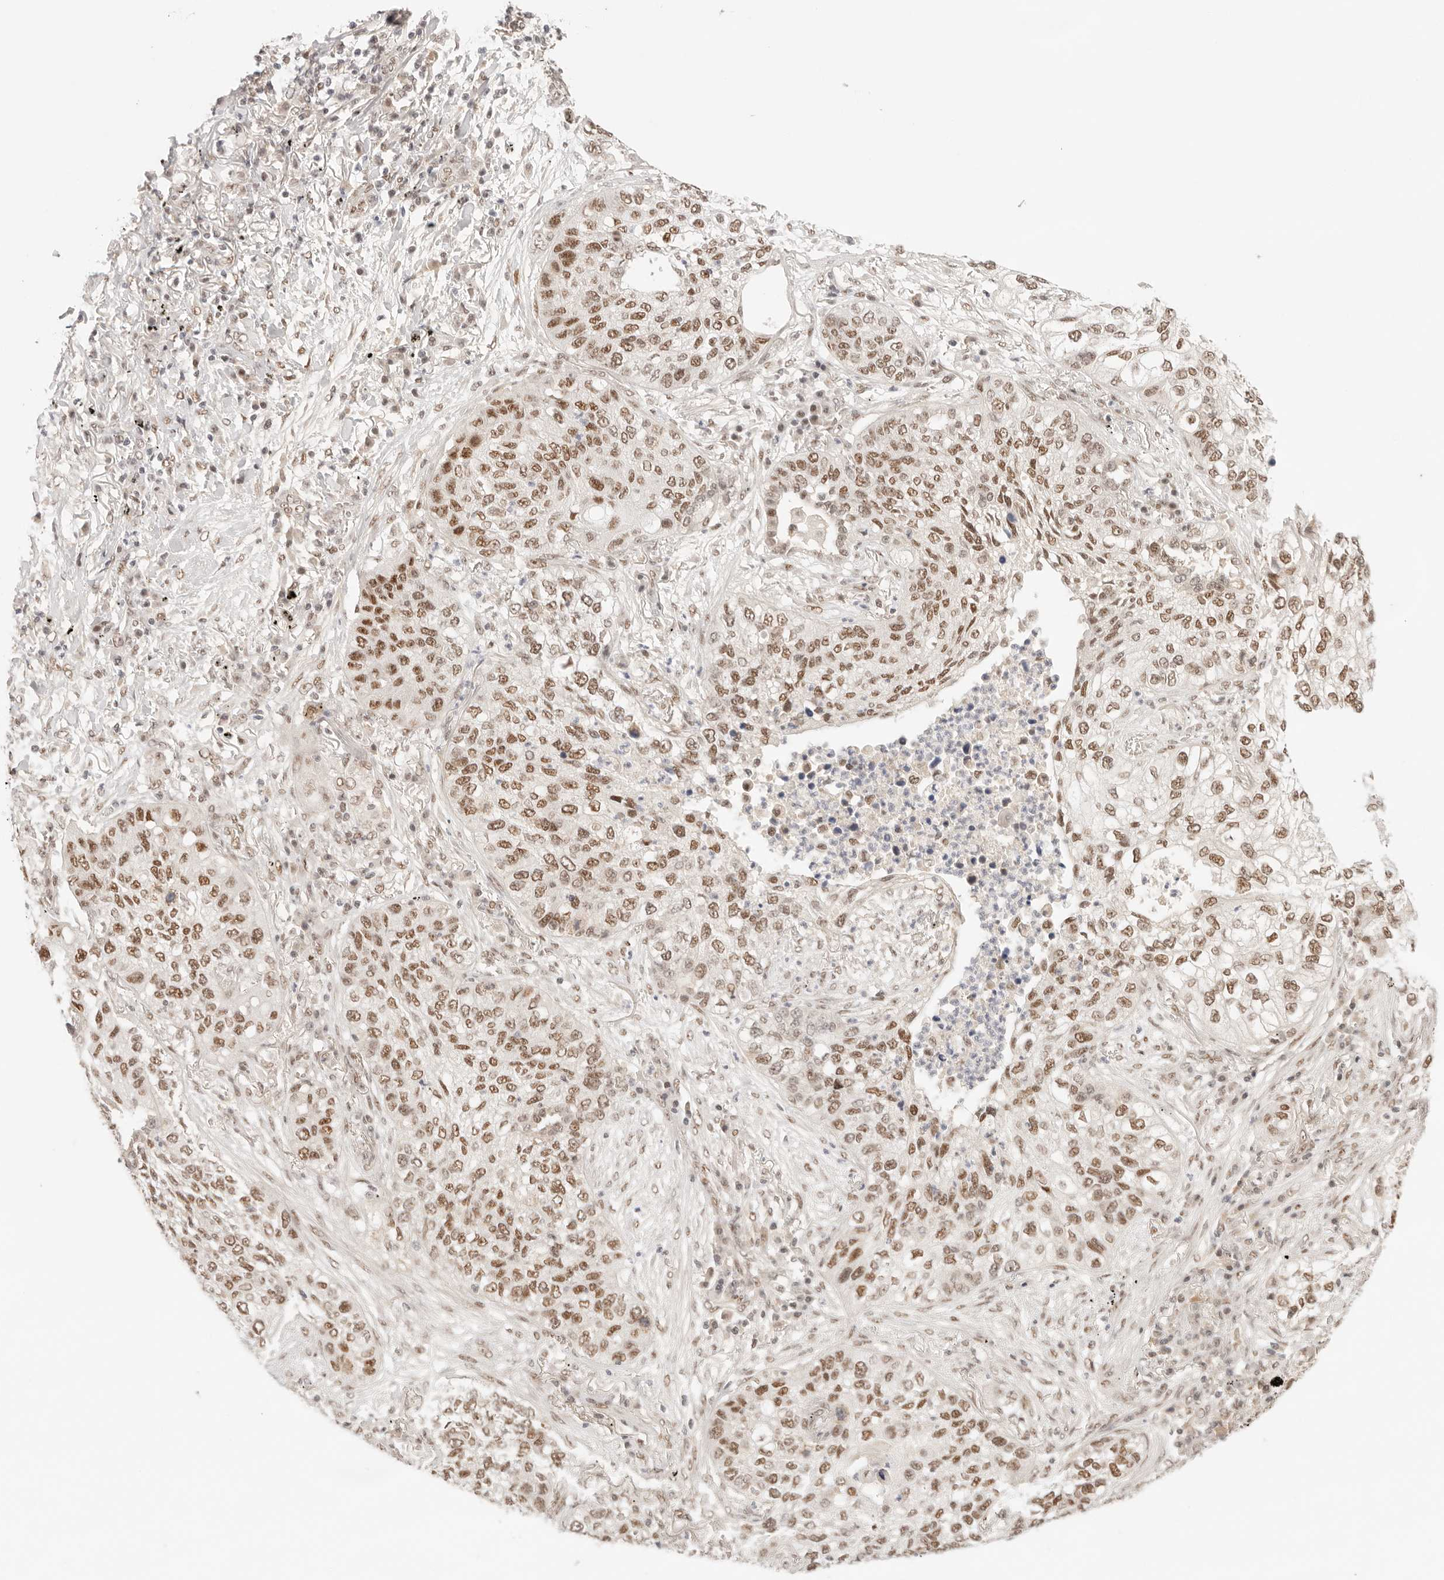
{"staining": {"intensity": "moderate", "quantity": ">75%", "location": "nuclear"}, "tissue": "lung cancer", "cell_type": "Tumor cells", "image_type": "cancer", "snomed": [{"axis": "morphology", "description": "Squamous cell carcinoma, NOS"}, {"axis": "topography", "description": "Lung"}], "caption": "Squamous cell carcinoma (lung) stained with a protein marker demonstrates moderate staining in tumor cells.", "gene": "GTF2E2", "patient": {"sex": "female", "age": 63}}